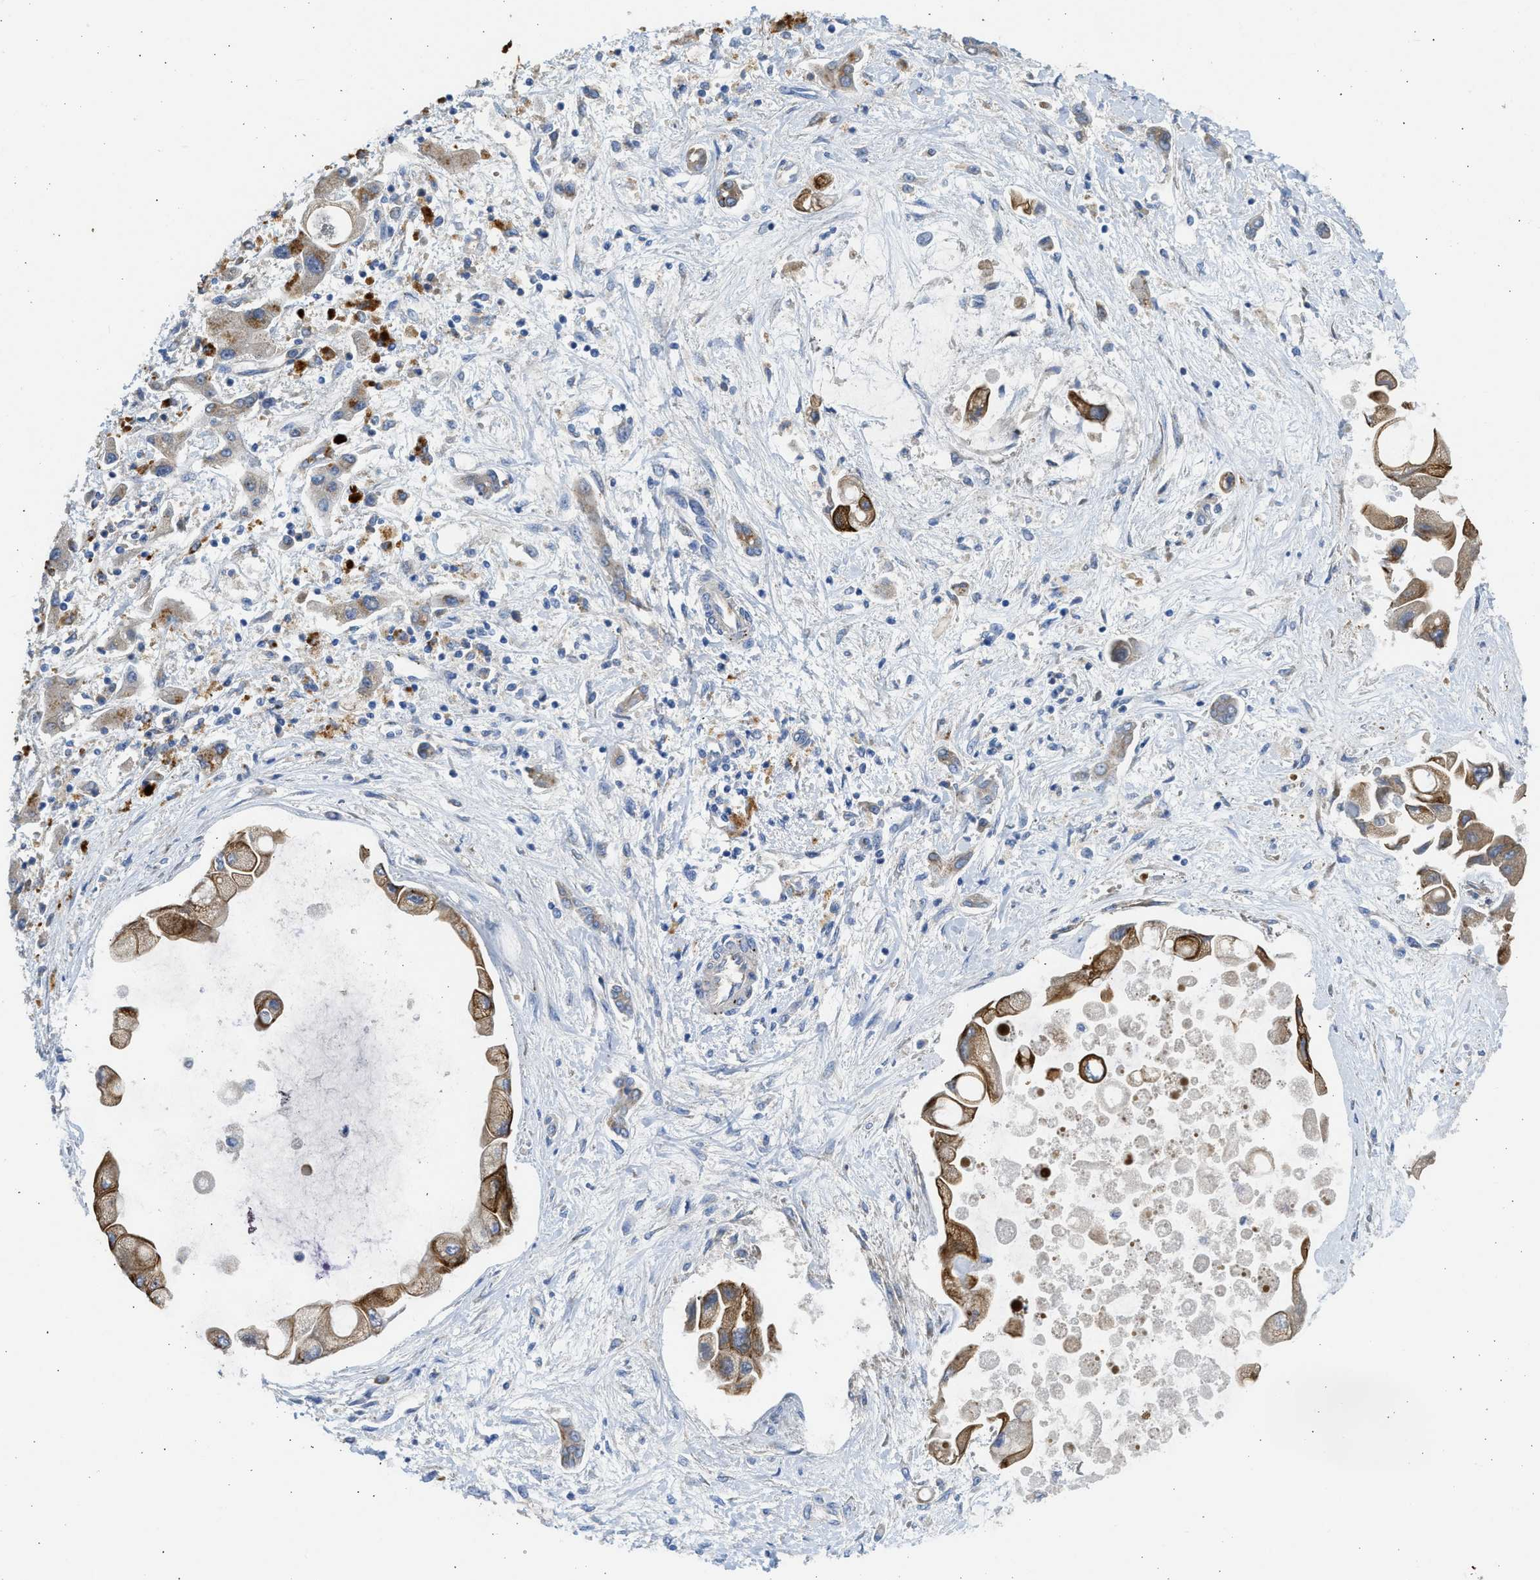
{"staining": {"intensity": "moderate", "quantity": ">75%", "location": "cytoplasmic/membranous"}, "tissue": "liver cancer", "cell_type": "Tumor cells", "image_type": "cancer", "snomed": [{"axis": "morphology", "description": "Cholangiocarcinoma"}, {"axis": "topography", "description": "Liver"}], "caption": "Moderate cytoplasmic/membranous staining is seen in approximately >75% of tumor cells in liver cancer.", "gene": "CSRNP2", "patient": {"sex": "male", "age": 50}}